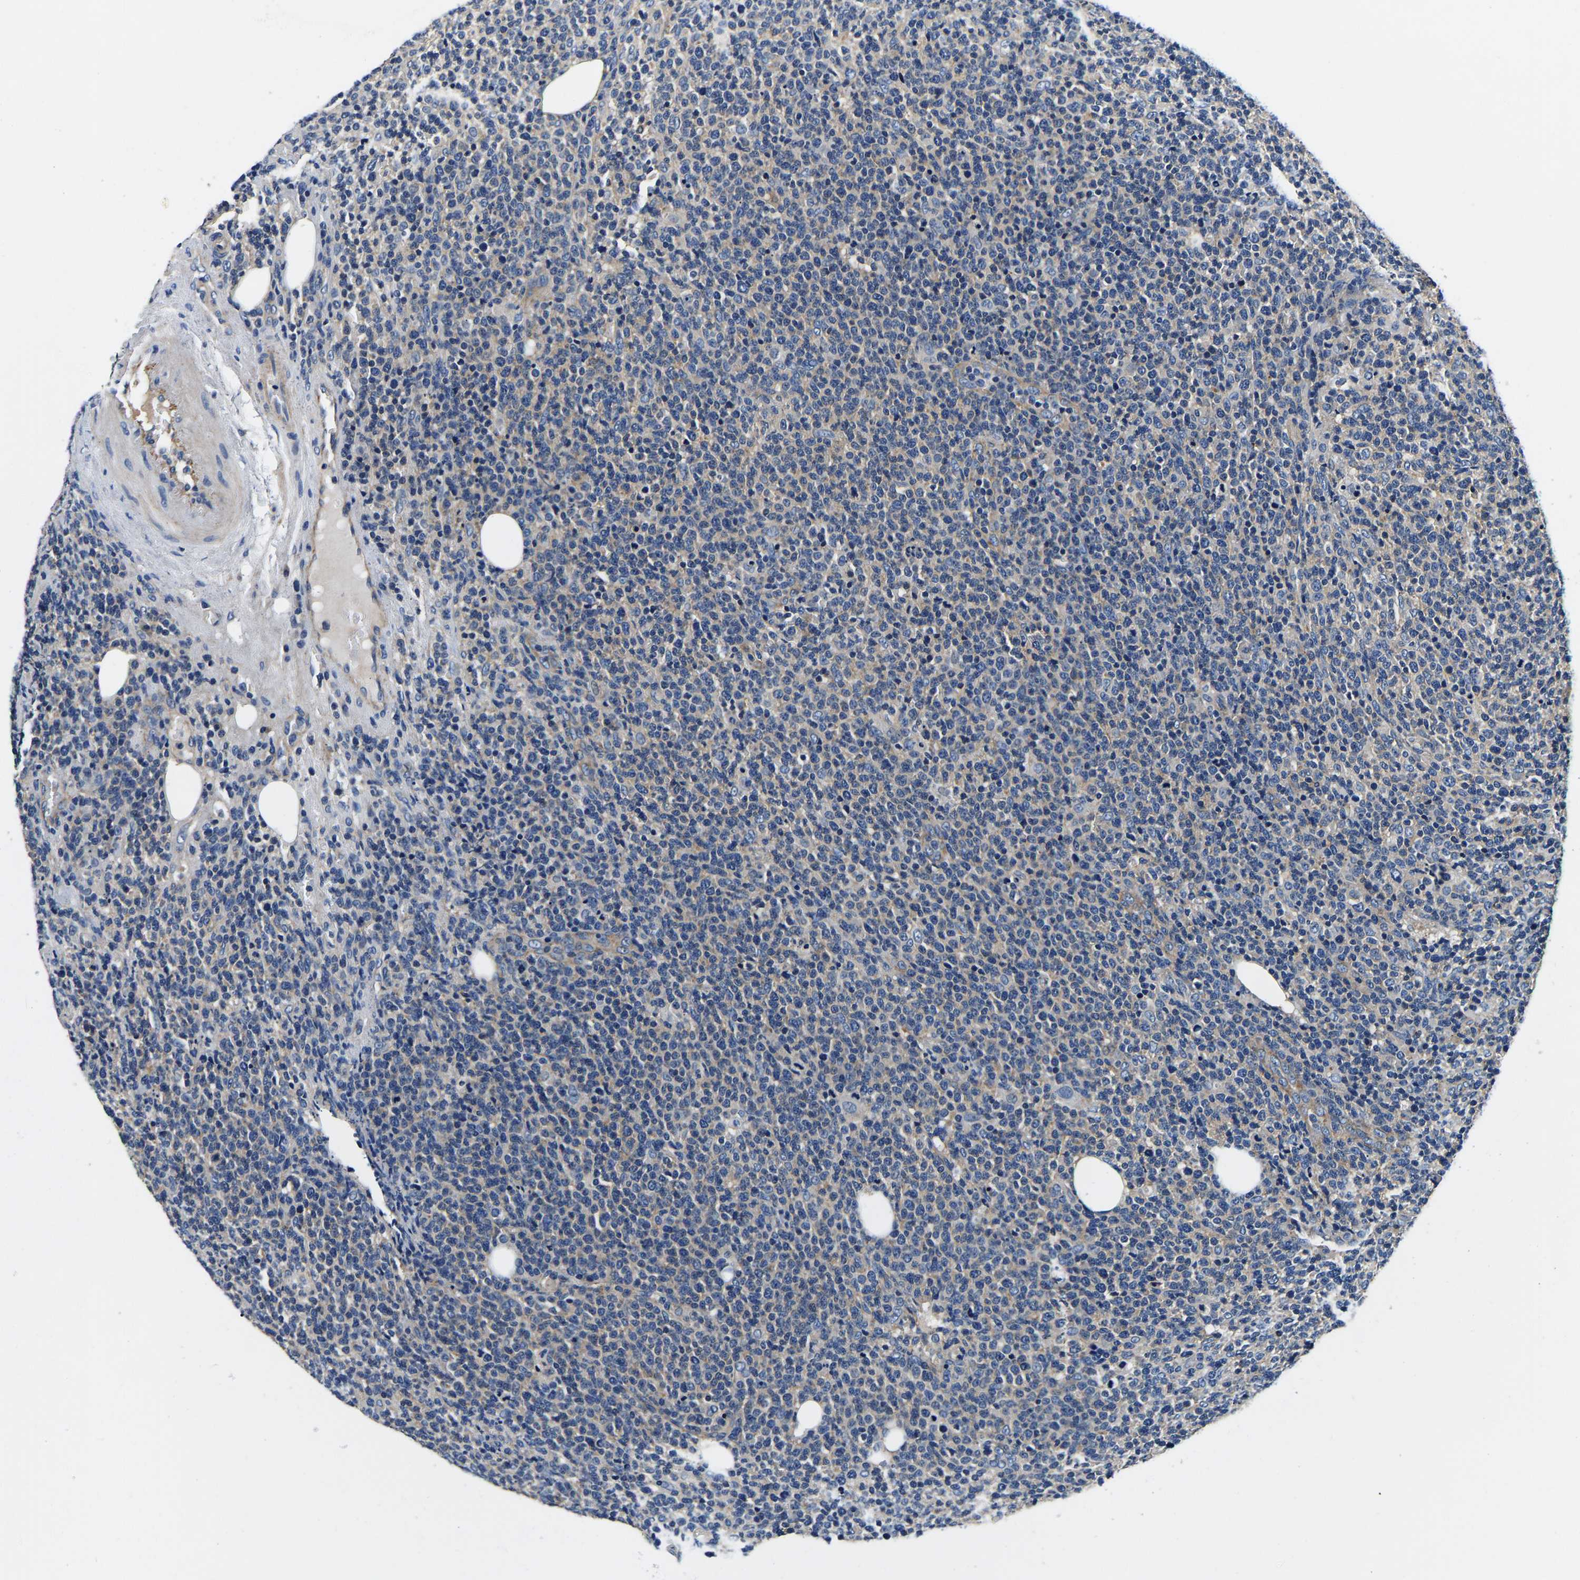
{"staining": {"intensity": "negative", "quantity": "none", "location": "none"}, "tissue": "lymphoma", "cell_type": "Tumor cells", "image_type": "cancer", "snomed": [{"axis": "morphology", "description": "Malignant lymphoma, non-Hodgkin's type, High grade"}, {"axis": "topography", "description": "Lymph node"}], "caption": "DAB (3,3'-diaminobenzidine) immunohistochemical staining of human high-grade malignant lymphoma, non-Hodgkin's type displays no significant expression in tumor cells. (IHC, brightfield microscopy, high magnification).", "gene": "SH3GLB1", "patient": {"sex": "male", "age": 61}}